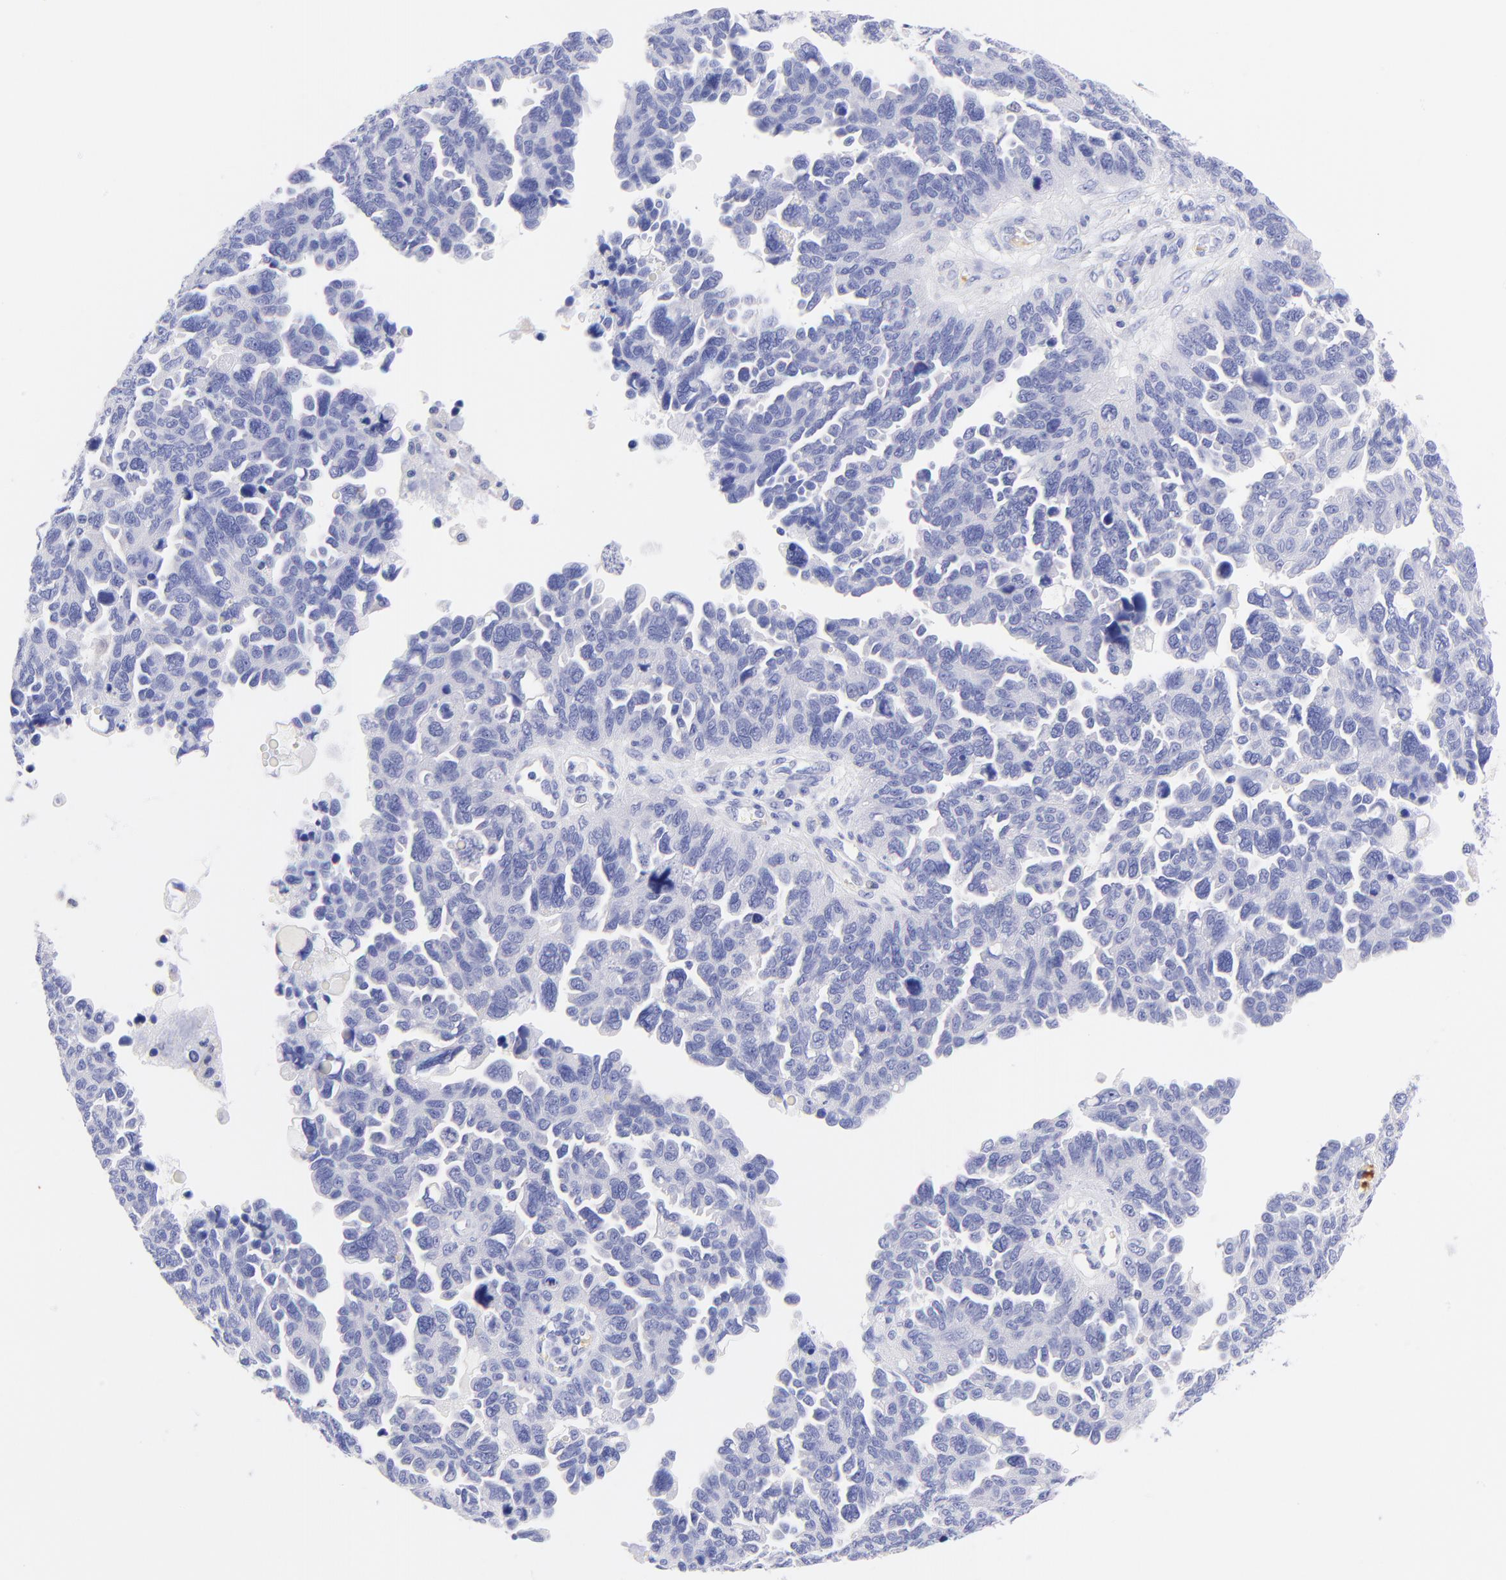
{"staining": {"intensity": "negative", "quantity": "none", "location": "none"}, "tissue": "ovarian cancer", "cell_type": "Tumor cells", "image_type": "cancer", "snomed": [{"axis": "morphology", "description": "Cystadenocarcinoma, serous, NOS"}, {"axis": "topography", "description": "Ovary"}], "caption": "Immunohistochemical staining of human serous cystadenocarcinoma (ovarian) reveals no significant expression in tumor cells.", "gene": "FRMPD3", "patient": {"sex": "female", "age": 64}}